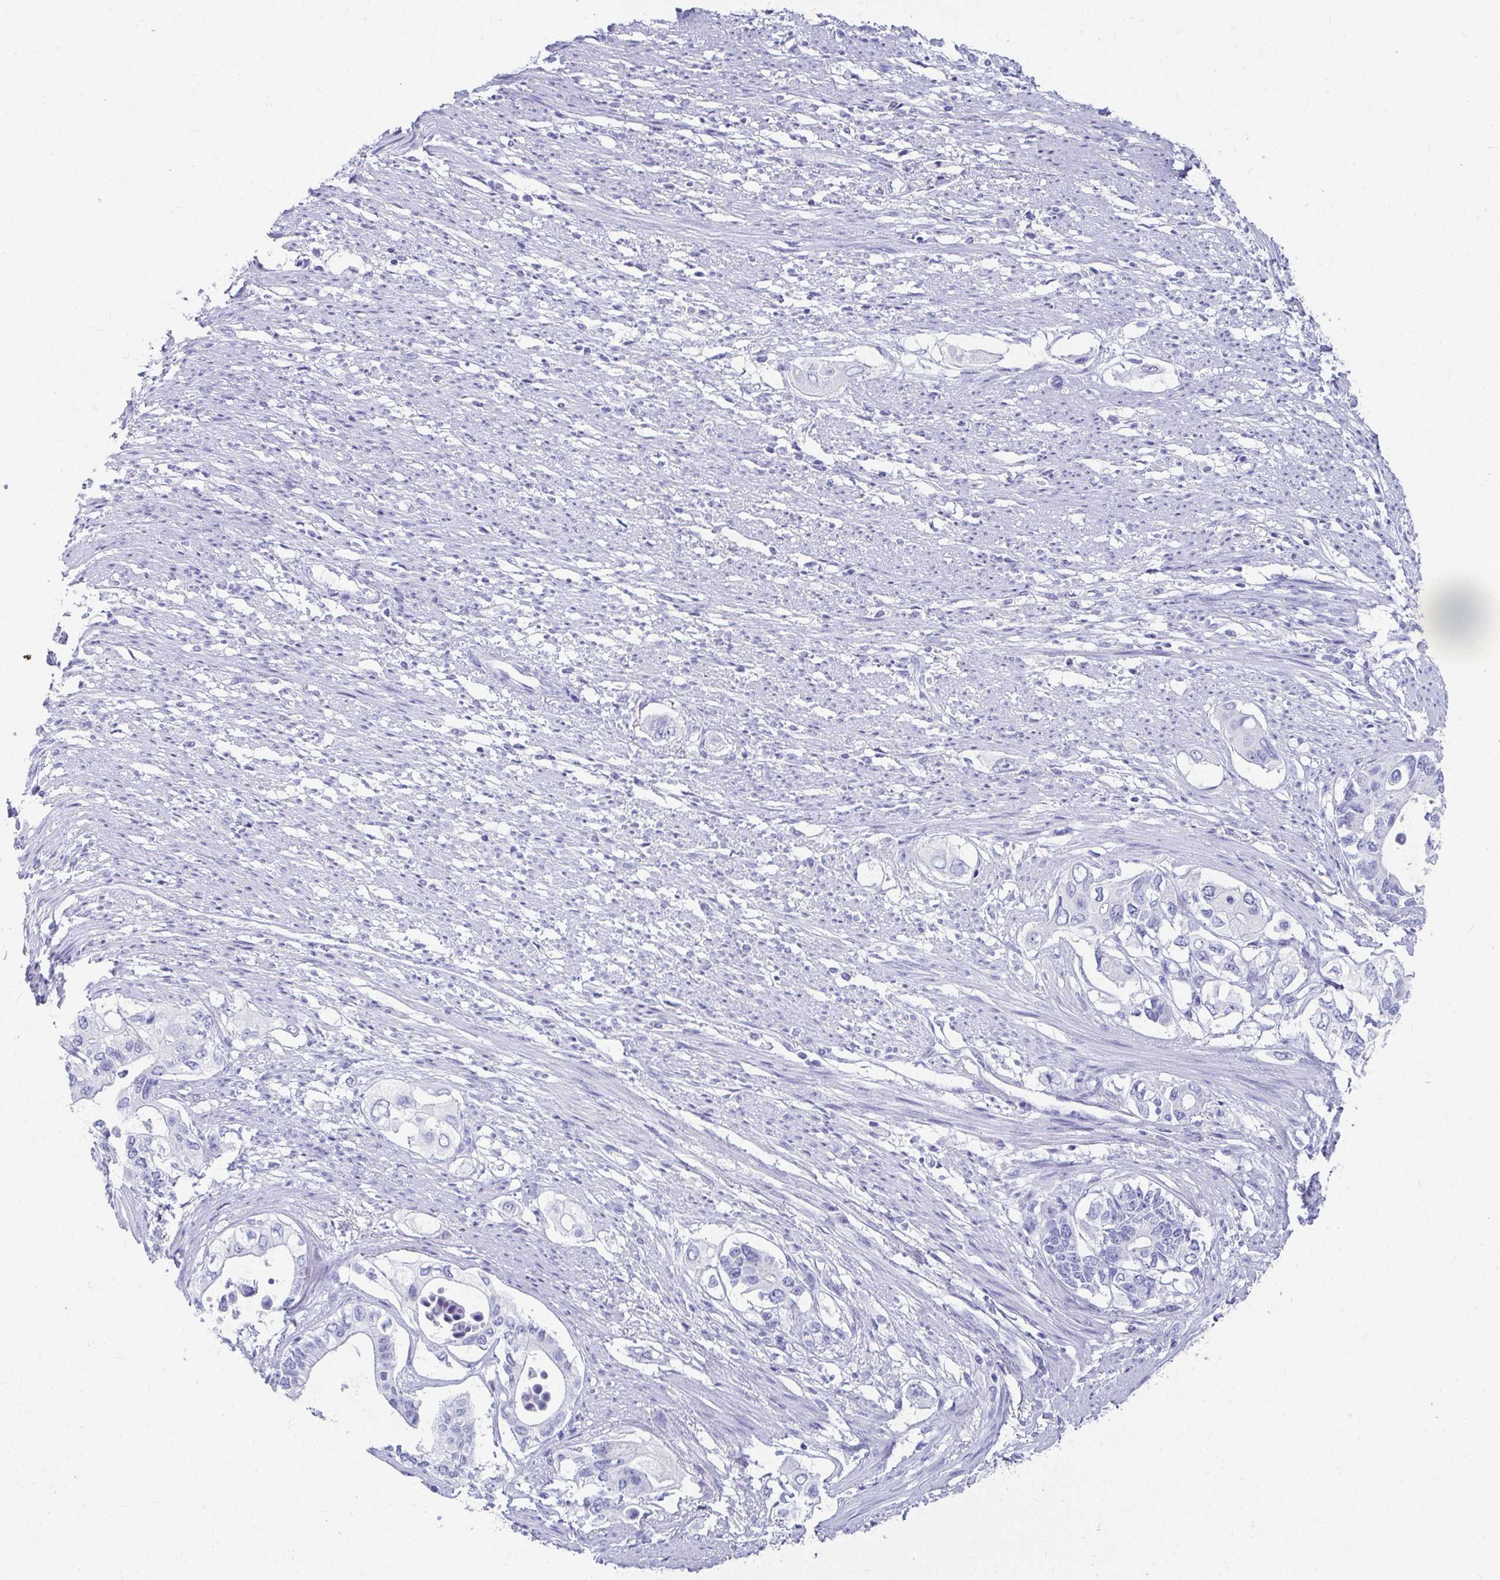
{"staining": {"intensity": "negative", "quantity": "none", "location": "none"}, "tissue": "pancreatic cancer", "cell_type": "Tumor cells", "image_type": "cancer", "snomed": [{"axis": "morphology", "description": "Adenocarcinoma, NOS"}, {"axis": "topography", "description": "Pancreas"}], "caption": "DAB immunohistochemical staining of pancreatic adenocarcinoma exhibits no significant expression in tumor cells.", "gene": "DPEP3", "patient": {"sex": "female", "age": 63}}